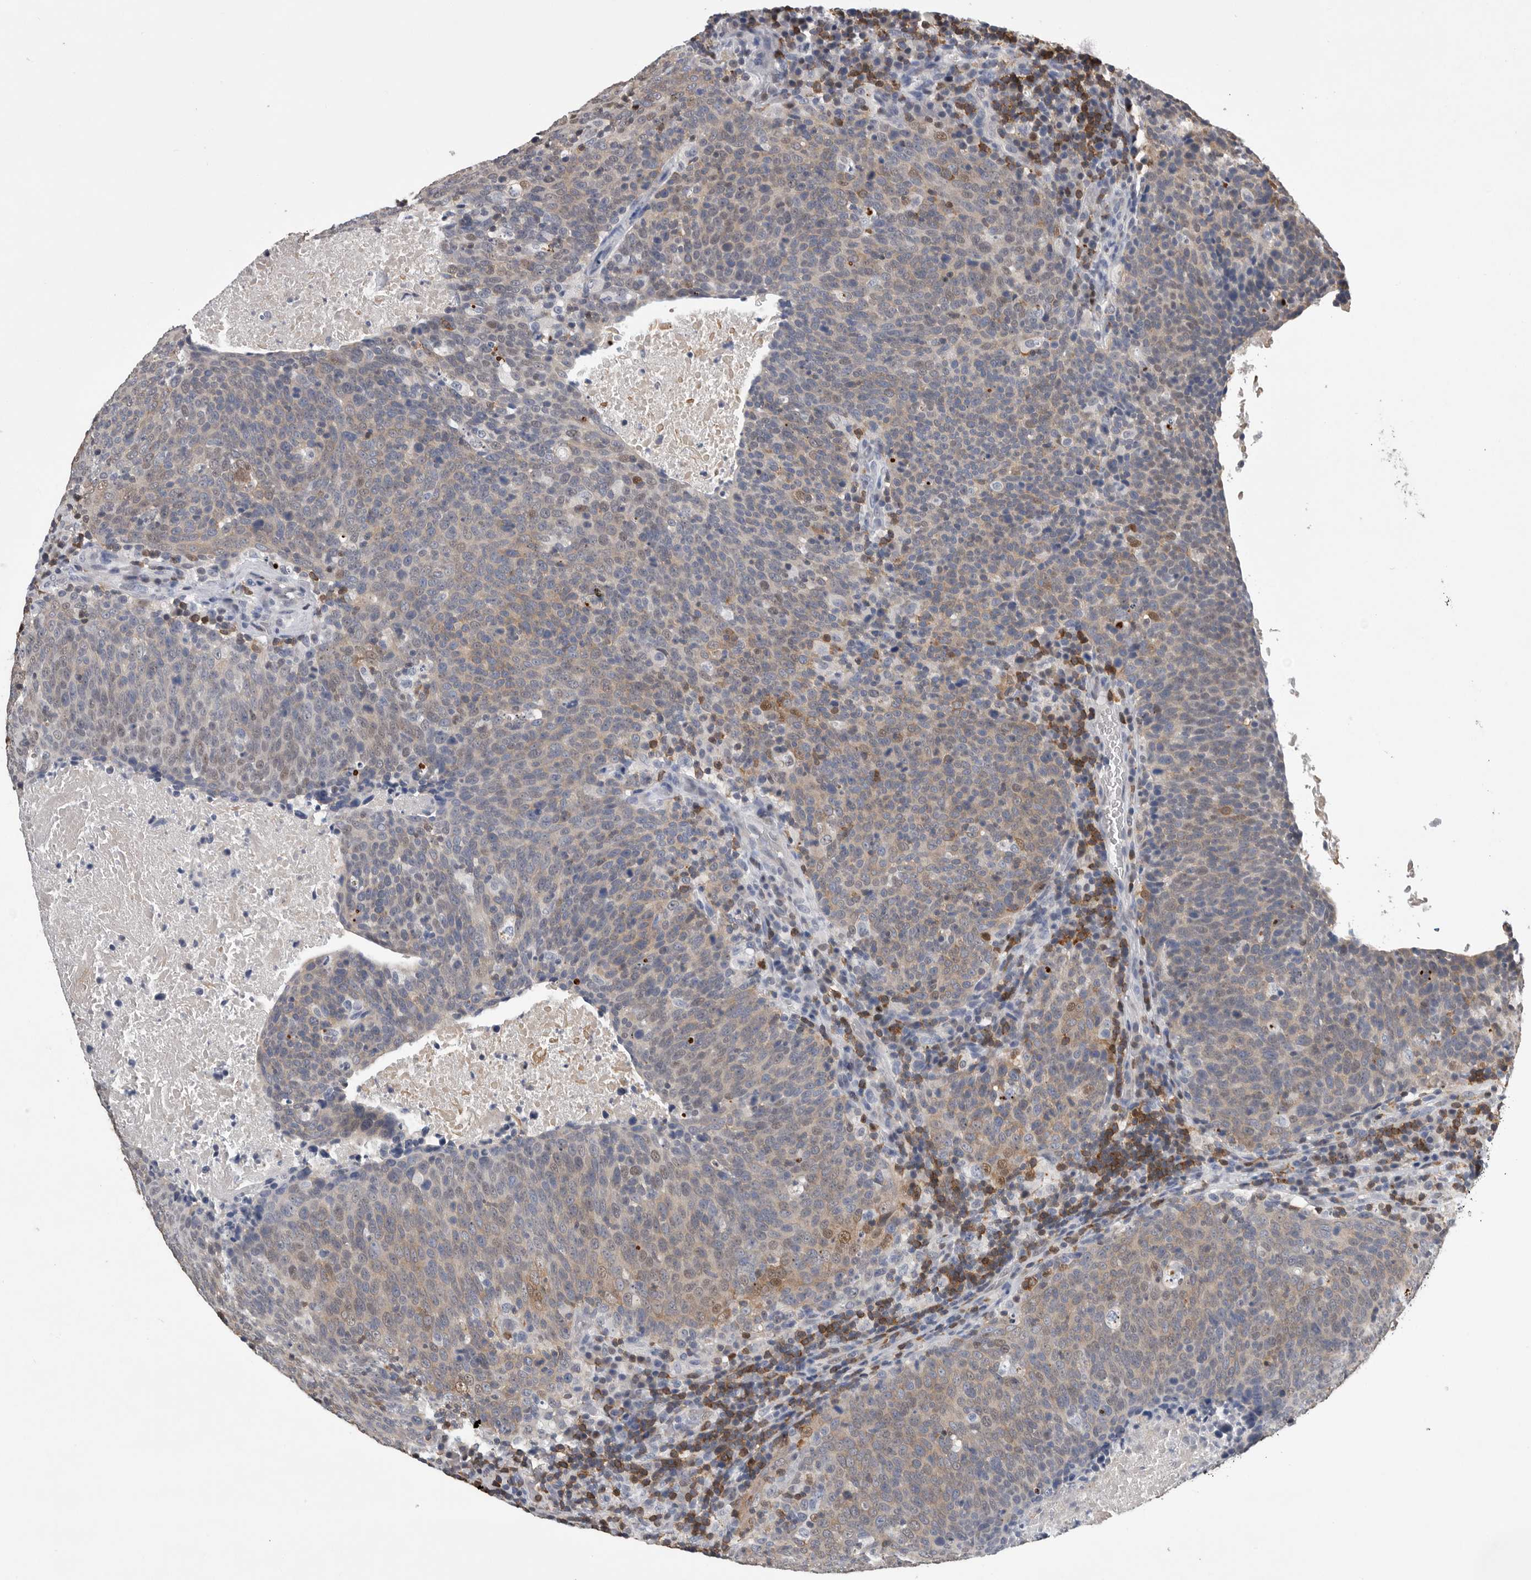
{"staining": {"intensity": "weak", "quantity": "25%-75%", "location": "cytoplasmic/membranous"}, "tissue": "head and neck cancer", "cell_type": "Tumor cells", "image_type": "cancer", "snomed": [{"axis": "morphology", "description": "Squamous cell carcinoma, NOS"}, {"axis": "morphology", "description": "Squamous cell carcinoma, metastatic, NOS"}, {"axis": "topography", "description": "Lymph node"}, {"axis": "topography", "description": "Head-Neck"}], "caption": "Protein staining of head and neck cancer tissue shows weak cytoplasmic/membranous staining in about 25%-75% of tumor cells. (IHC, brightfield microscopy, high magnification).", "gene": "PDCD4", "patient": {"sex": "male", "age": 62}}